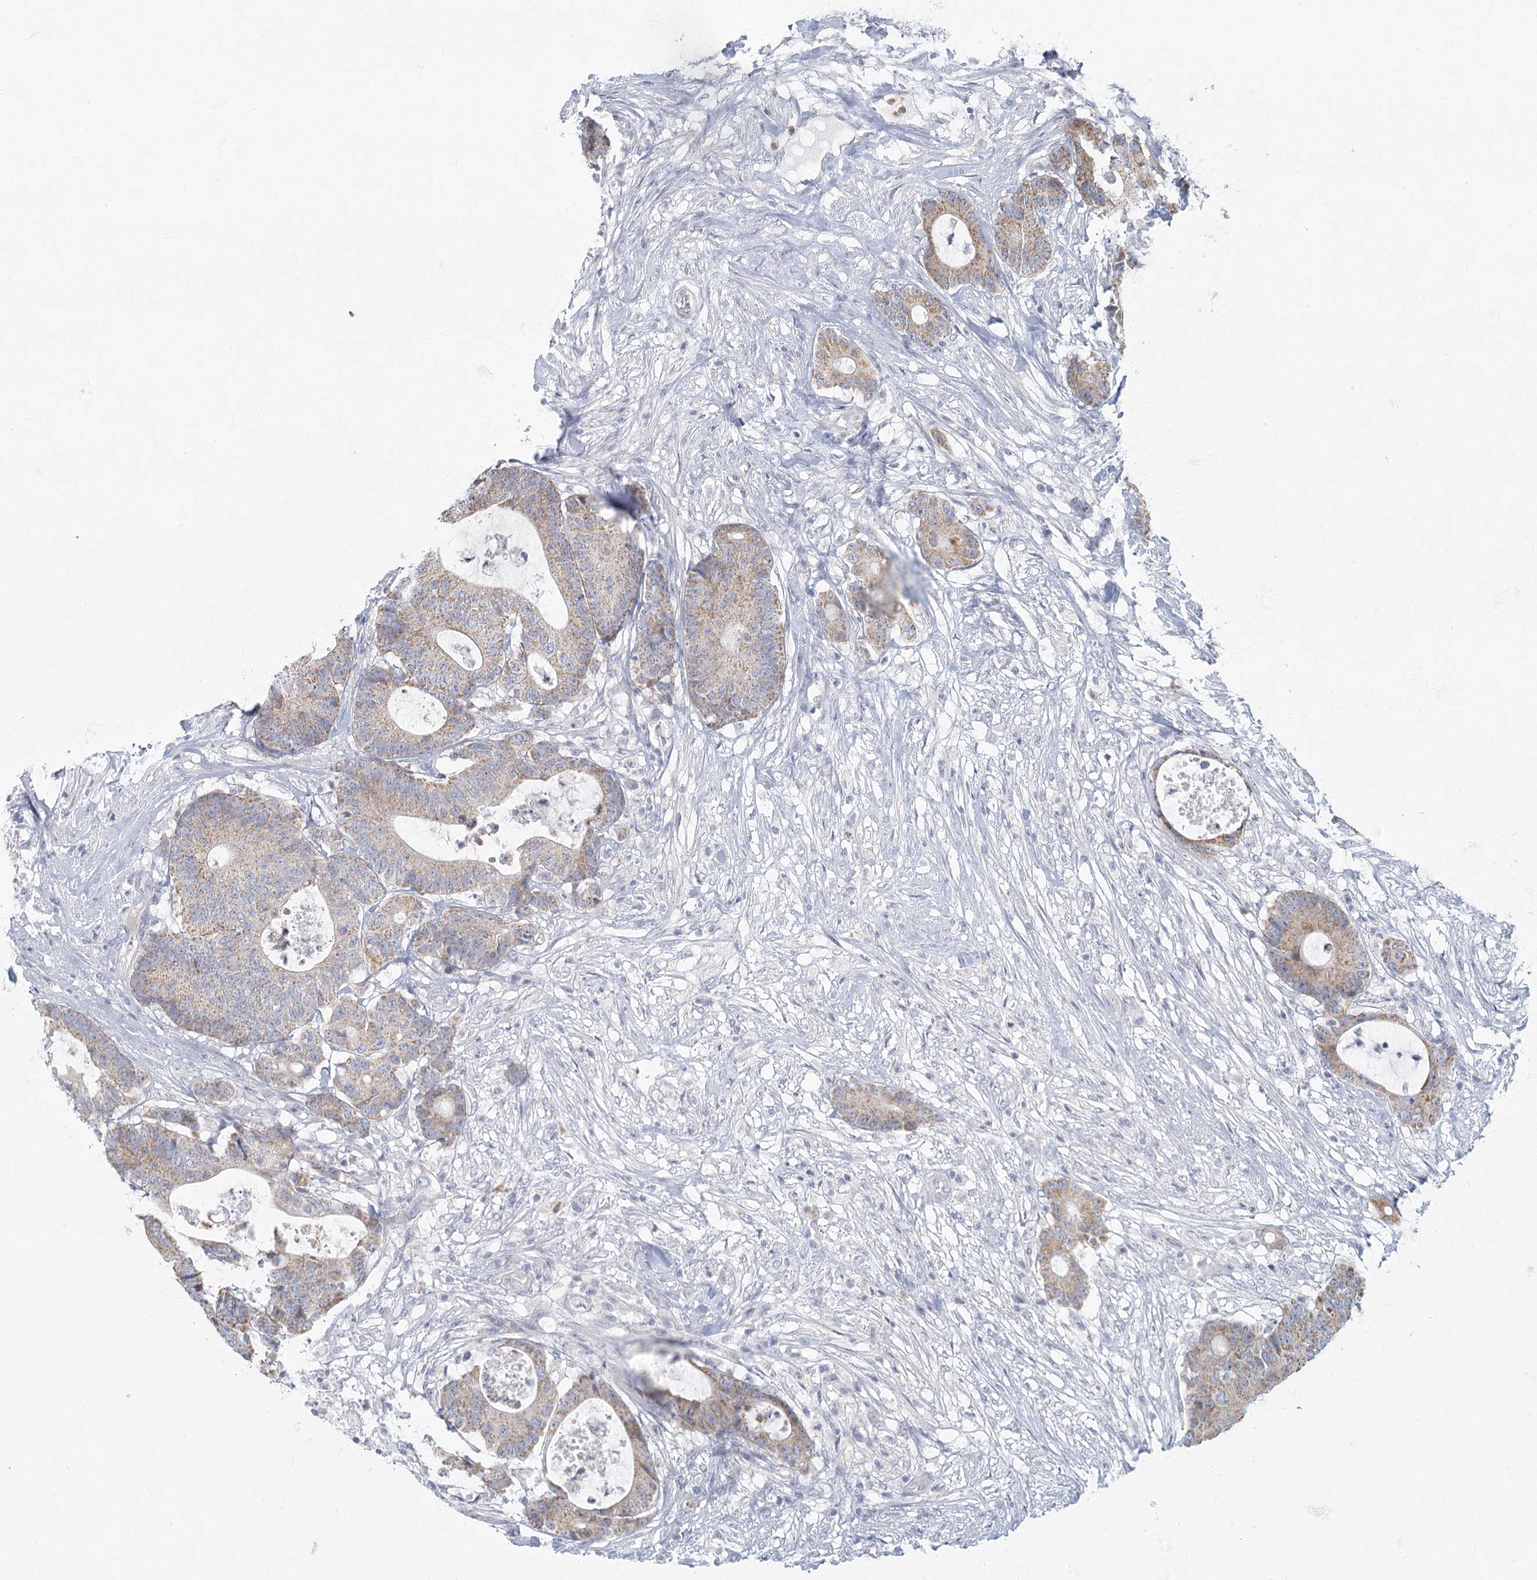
{"staining": {"intensity": "weak", "quantity": "25%-75%", "location": "cytoplasmic/membranous"}, "tissue": "colorectal cancer", "cell_type": "Tumor cells", "image_type": "cancer", "snomed": [{"axis": "morphology", "description": "Adenocarcinoma, NOS"}, {"axis": "topography", "description": "Colon"}], "caption": "Immunohistochemistry (IHC) histopathology image of adenocarcinoma (colorectal) stained for a protein (brown), which shows low levels of weak cytoplasmic/membranous positivity in about 25%-75% of tumor cells.", "gene": "FAM110C", "patient": {"sex": "female", "age": 84}}